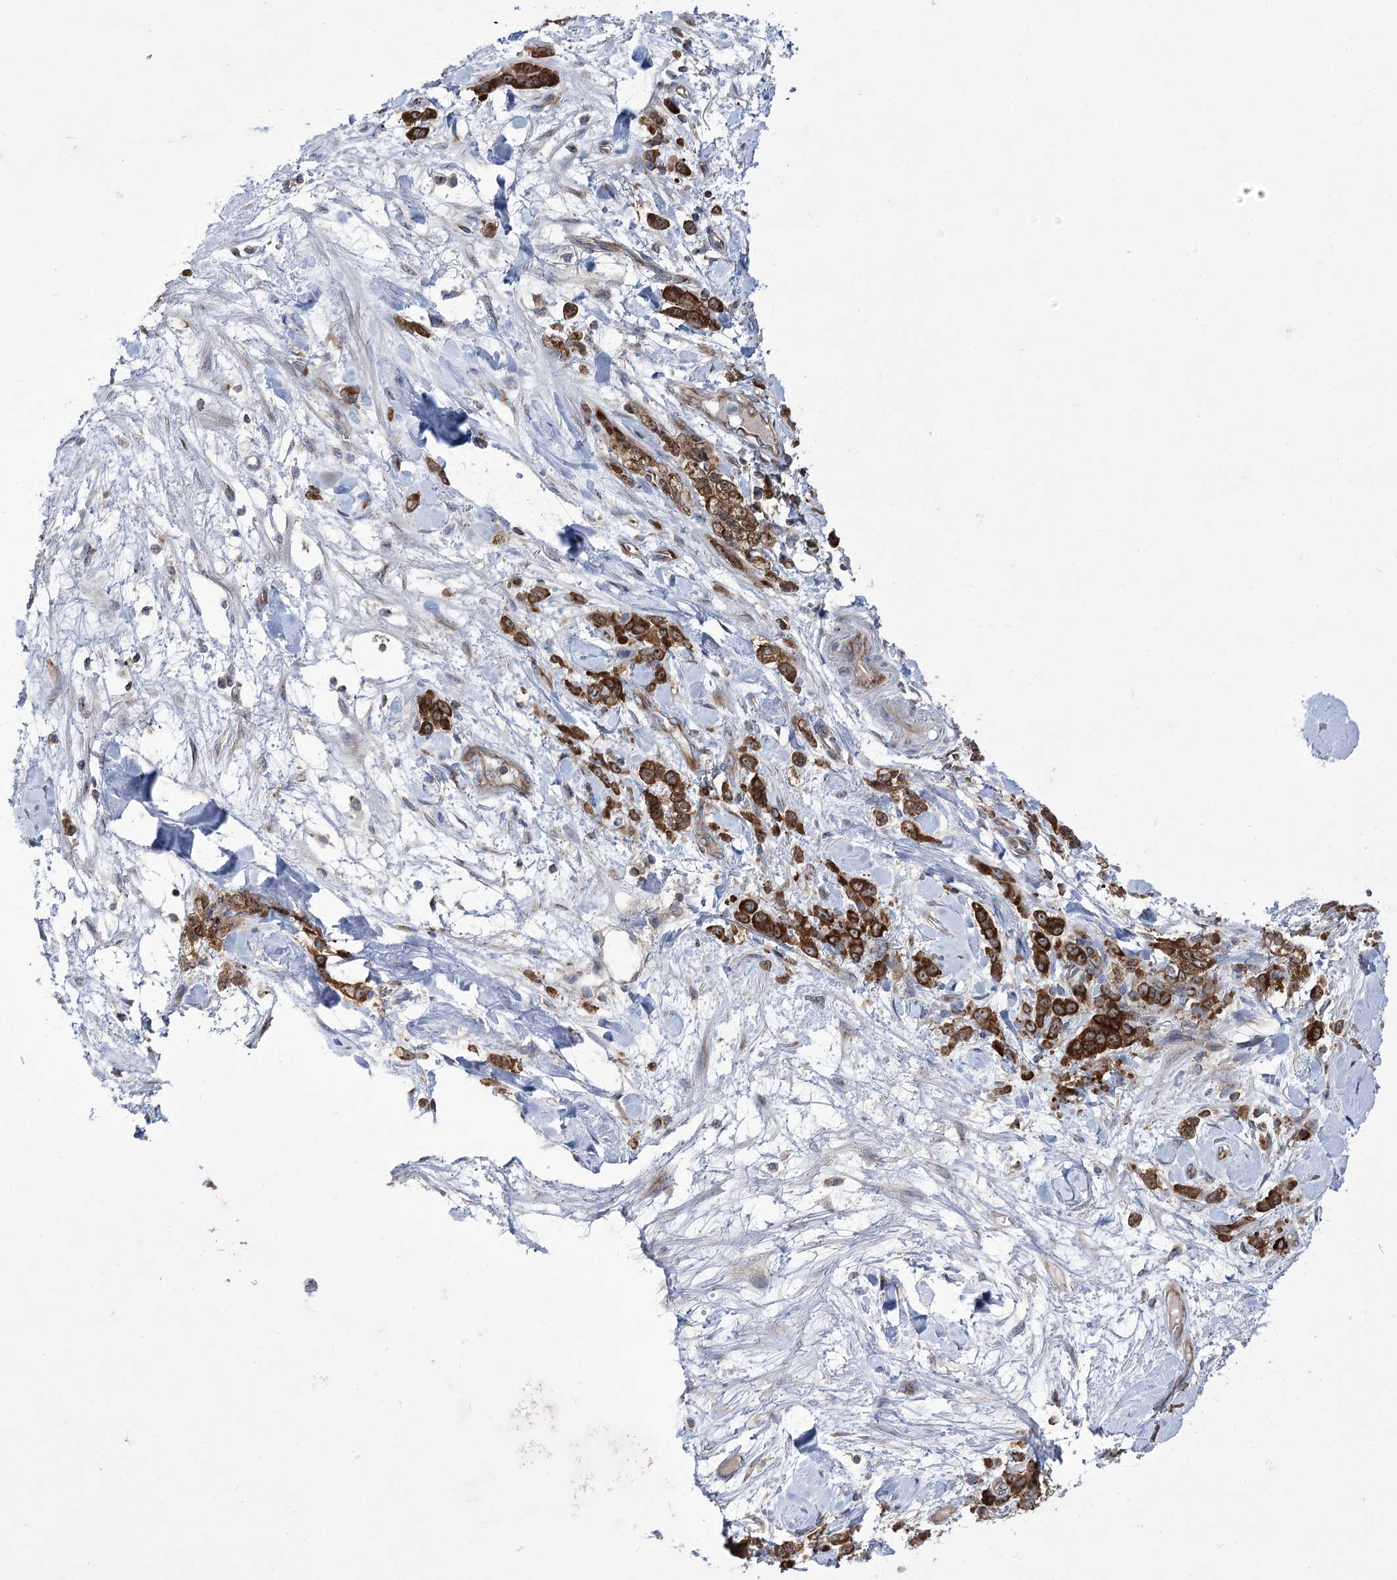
{"staining": {"intensity": "strong", "quantity": ">75%", "location": "cytoplasmic/membranous"}, "tissue": "stomach cancer", "cell_type": "Tumor cells", "image_type": "cancer", "snomed": [{"axis": "morphology", "description": "Normal tissue, NOS"}, {"axis": "morphology", "description": "Adenocarcinoma, NOS"}, {"axis": "topography", "description": "Stomach"}], "caption": "This is an image of immunohistochemistry staining of stomach adenocarcinoma, which shows strong staining in the cytoplasmic/membranous of tumor cells.", "gene": "ZNF622", "patient": {"sex": "male", "age": 82}}